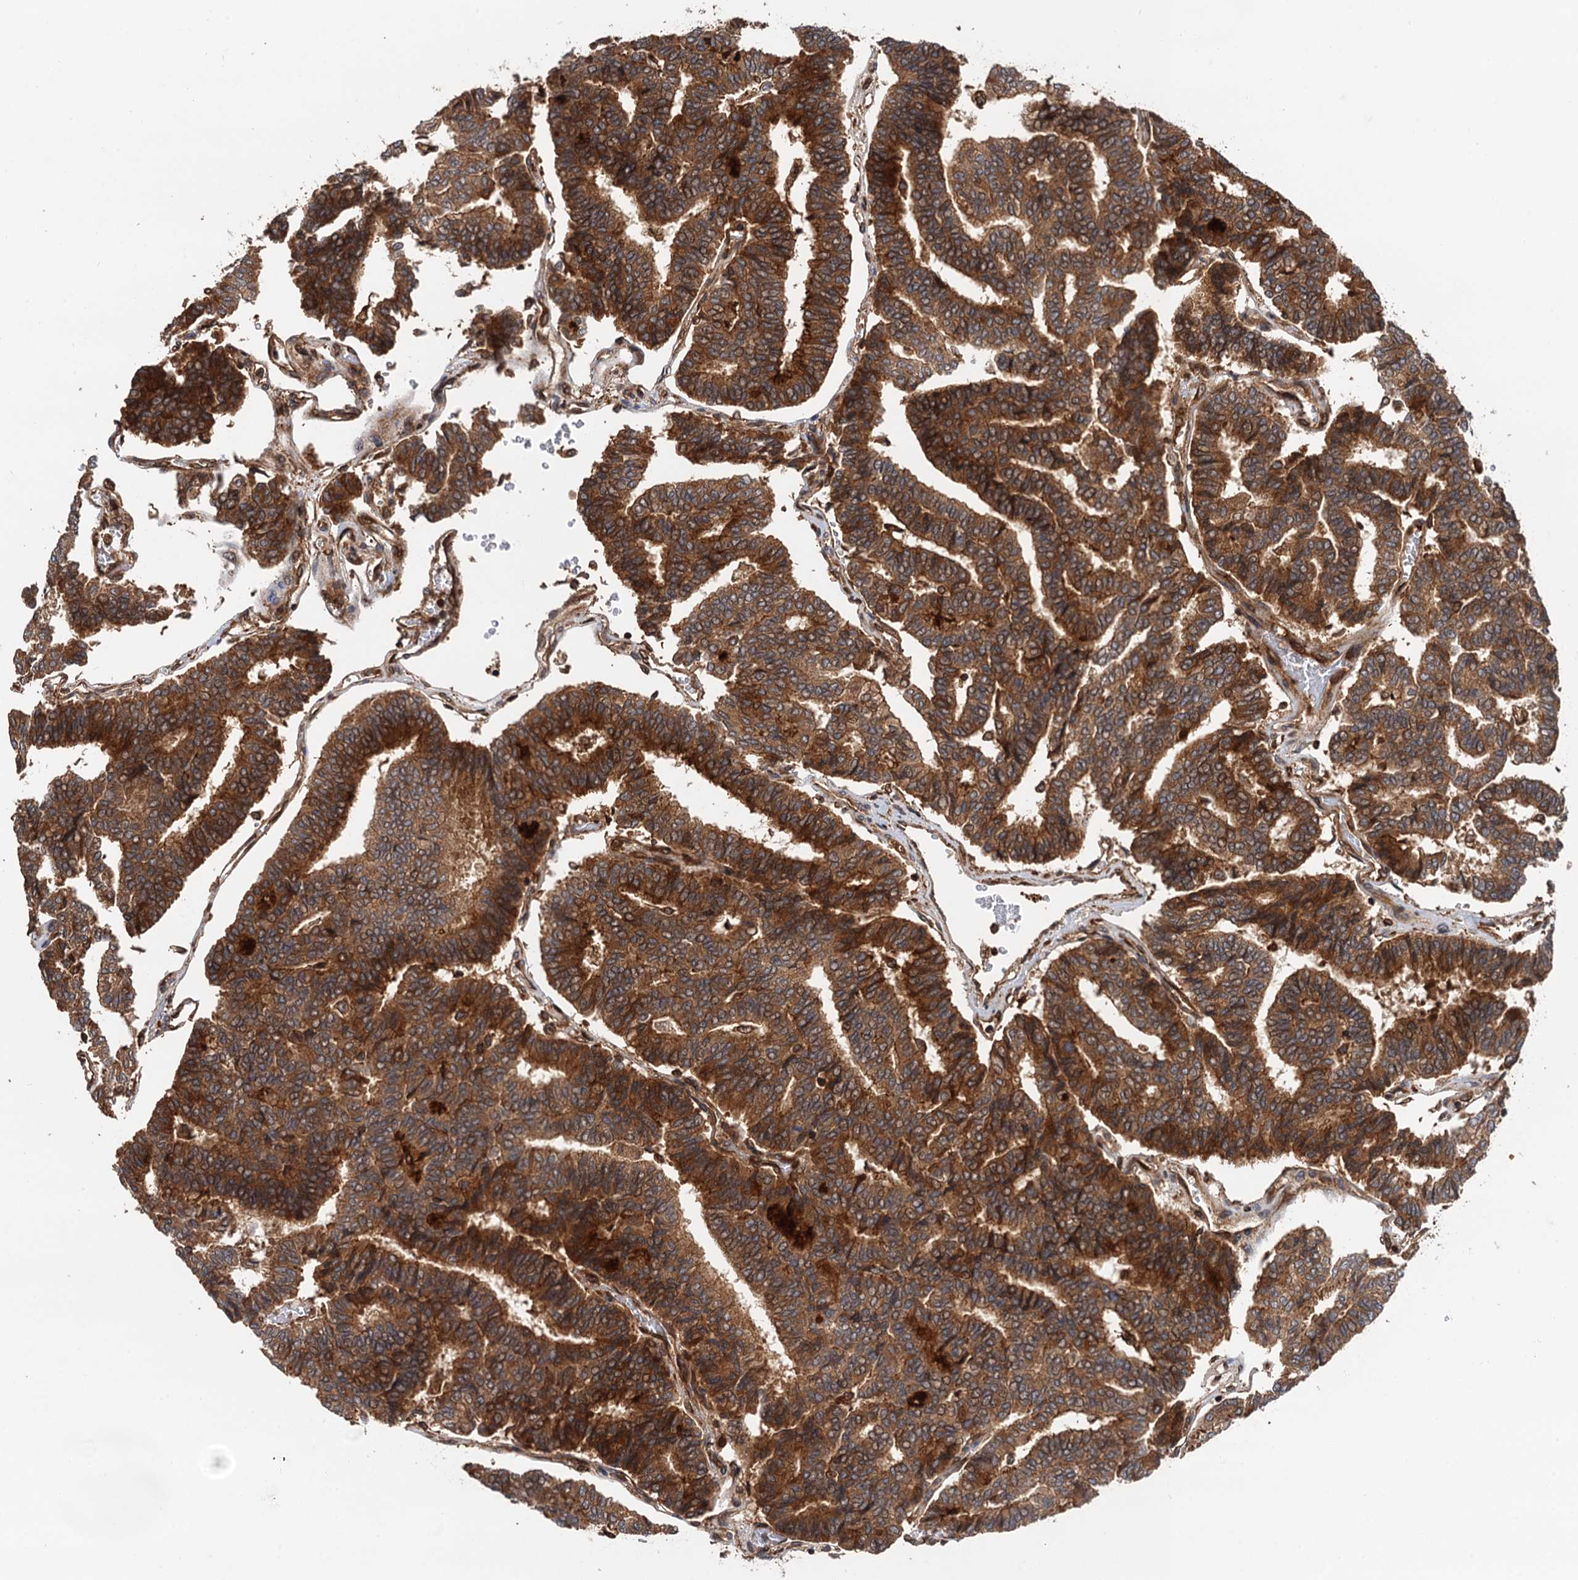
{"staining": {"intensity": "strong", "quantity": ">75%", "location": "cytoplasmic/membranous"}, "tissue": "thyroid cancer", "cell_type": "Tumor cells", "image_type": "cancer", "snomed": [{"axis": "morphology", "description": "Papillary adenocarcinoma, NOS"}, {"axis": "topography", "description": "Thyroid gland"}], "caption": "A histopathology image of thyroid papillary adenocarcinoma stained for a protein shows strong cytoplasmic/membranous brown staining in tumor cells.", "gene": "BORA", "patient": {"sex": "female", "age": 35}}